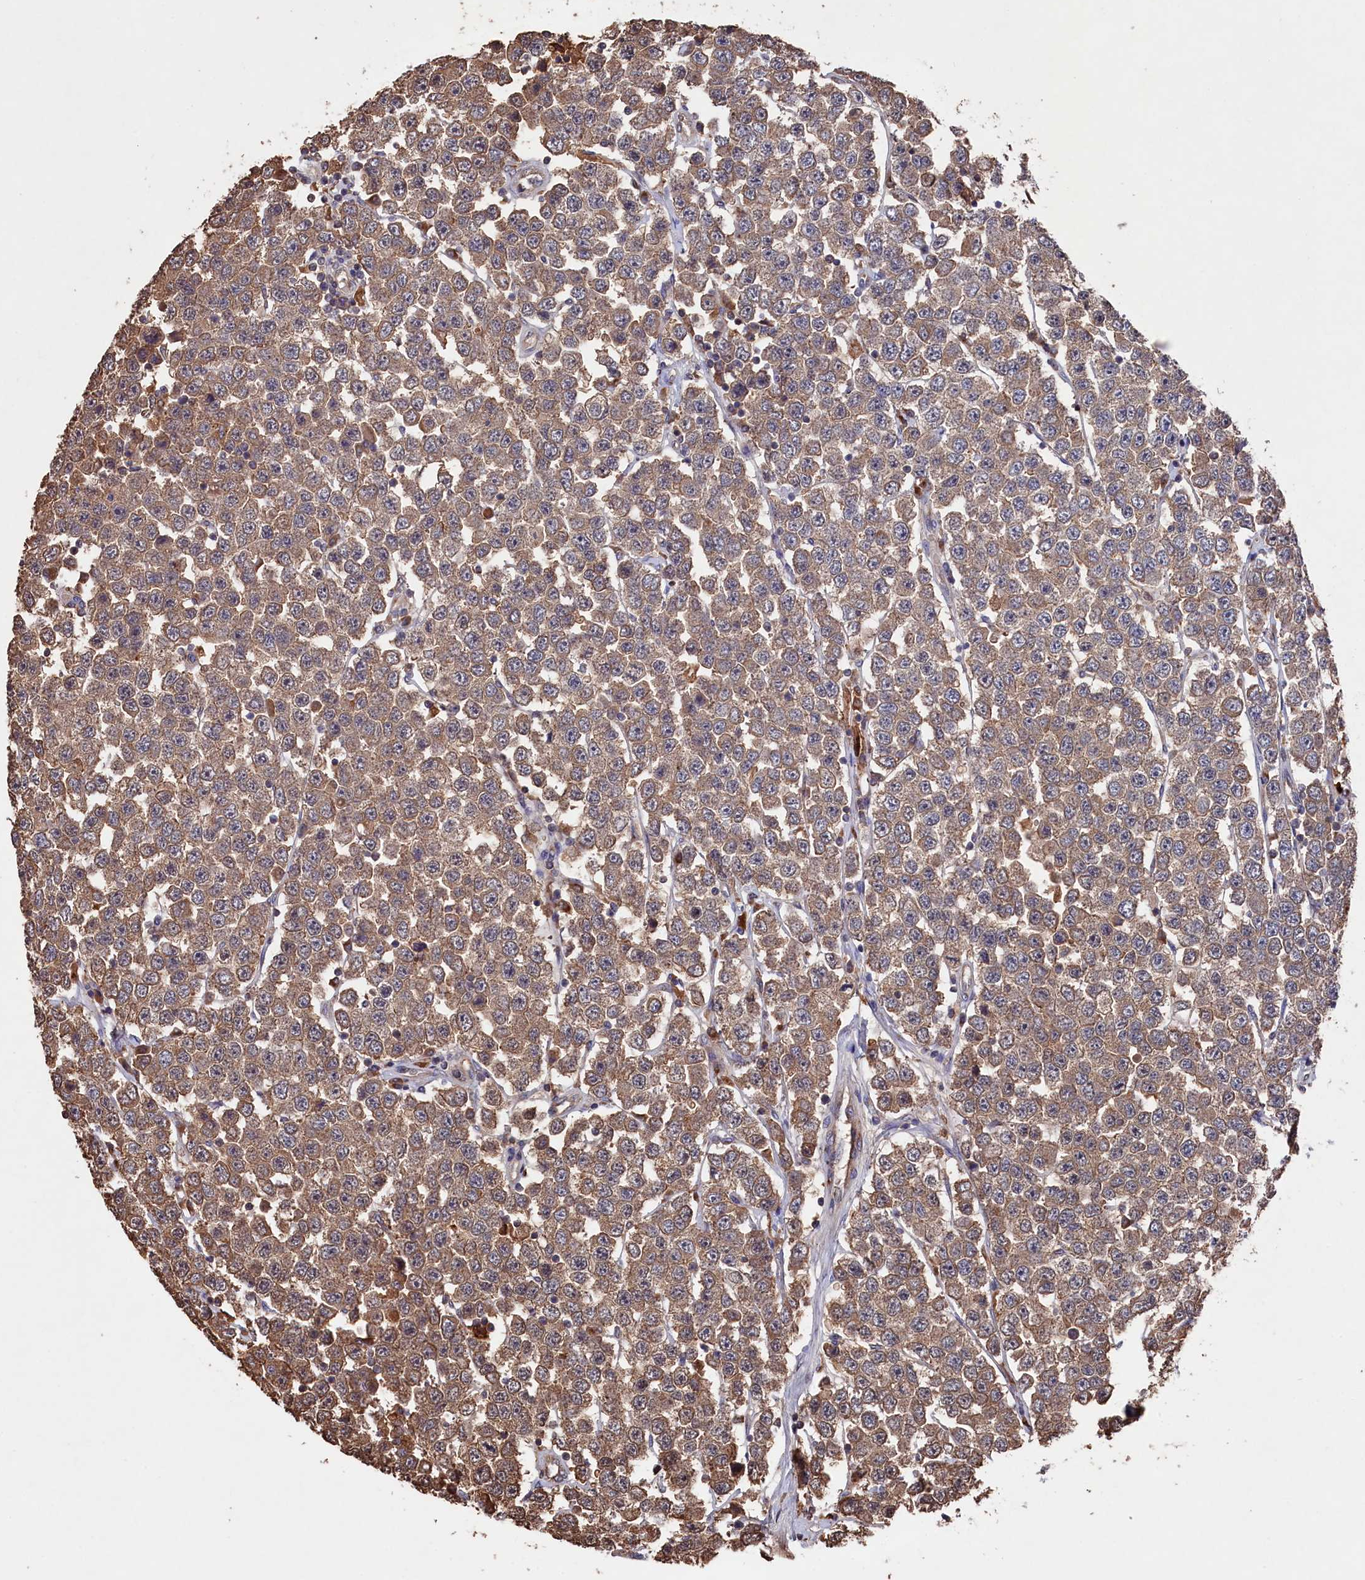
{"staining": {"intensity": "moderate", "quantity": ">75%", "location": "cytoplasmic/membranous"}, "tissue": "testis cancer", "cell_type": "Tumor cells", "image_type": "cancer", "snomed": [{"axis": "morphology", "description": "Seminoma, NOS"}, {"axis": "topography", "description": "Testis"}], "caption": "Immunohistochemistry staining of seminoma (testis), which exhibits medium levels of moderate cytoplasmic/membranous expression in about >75% of tumor cells indicating moderate cytoplasmic/membranous protein staining. The staining was performed using DAB (3,3'-diaminobenzidine) (brown) for protein detection and nuclei were counterstained in hematoxylin (blue).", "gene": "NAA60", "patient": {"sex": "male", "age": 28}}